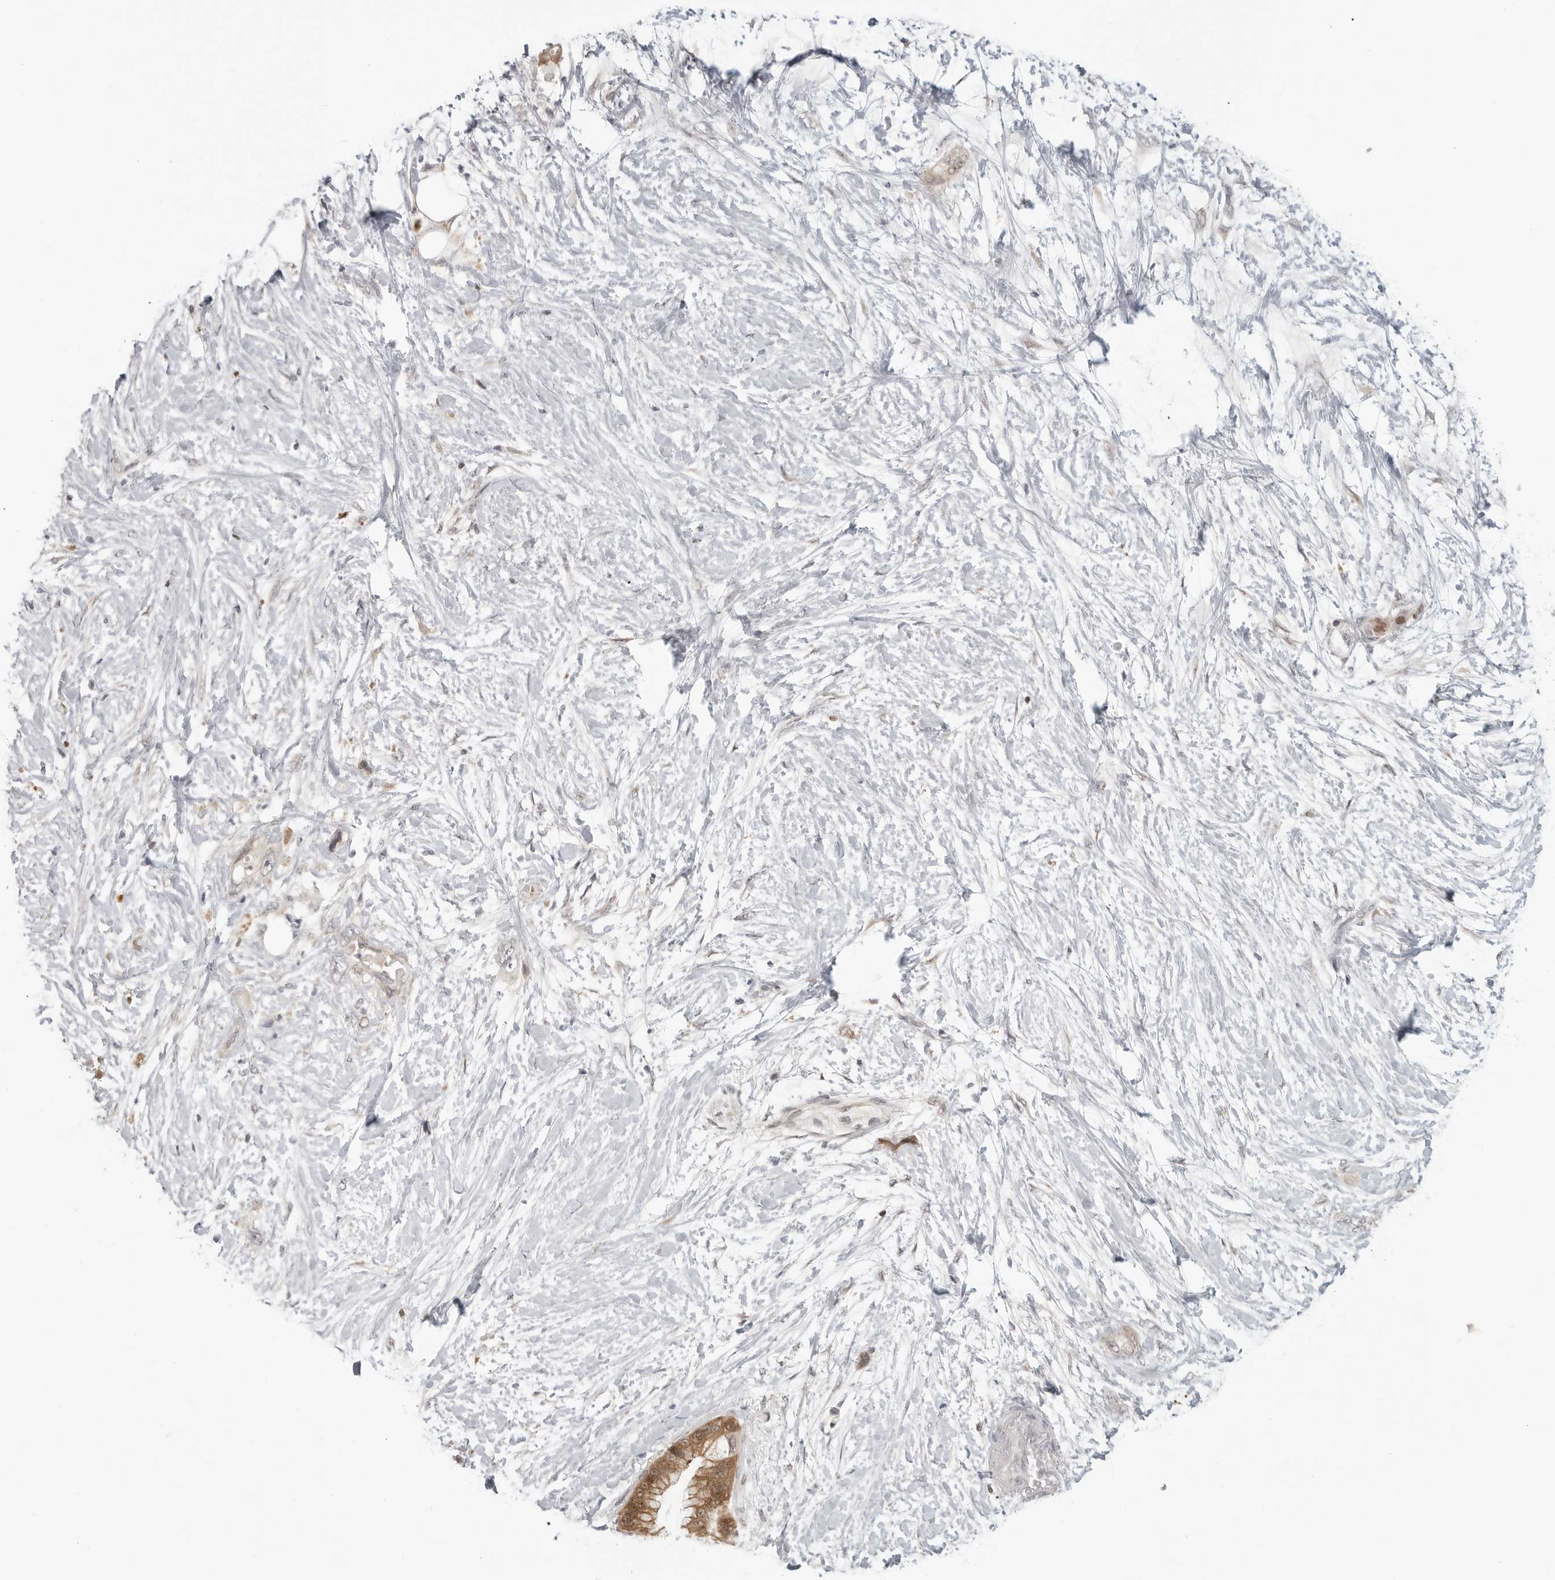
{"staining": {"intensity": "moderate", "quantity": ">75%", "location": "cytoplasmic/membranous"}, "tissue": "pancreatic cancer", "cell_type": "Tumor cells", "image_type": "cancer", "snomed": [{"axis": "morphology", "description": "Adenocarcinoma, NOS"}, {"axis": "topography", "description": "Pancreas"}], "caption": "Pancreatic cancer stained for a protein demonstrates moderate cytoplasmic/membranous positivity in tumor cells.", "gene": "CTIF", "patient": {"sex": "male", "age": 53}}